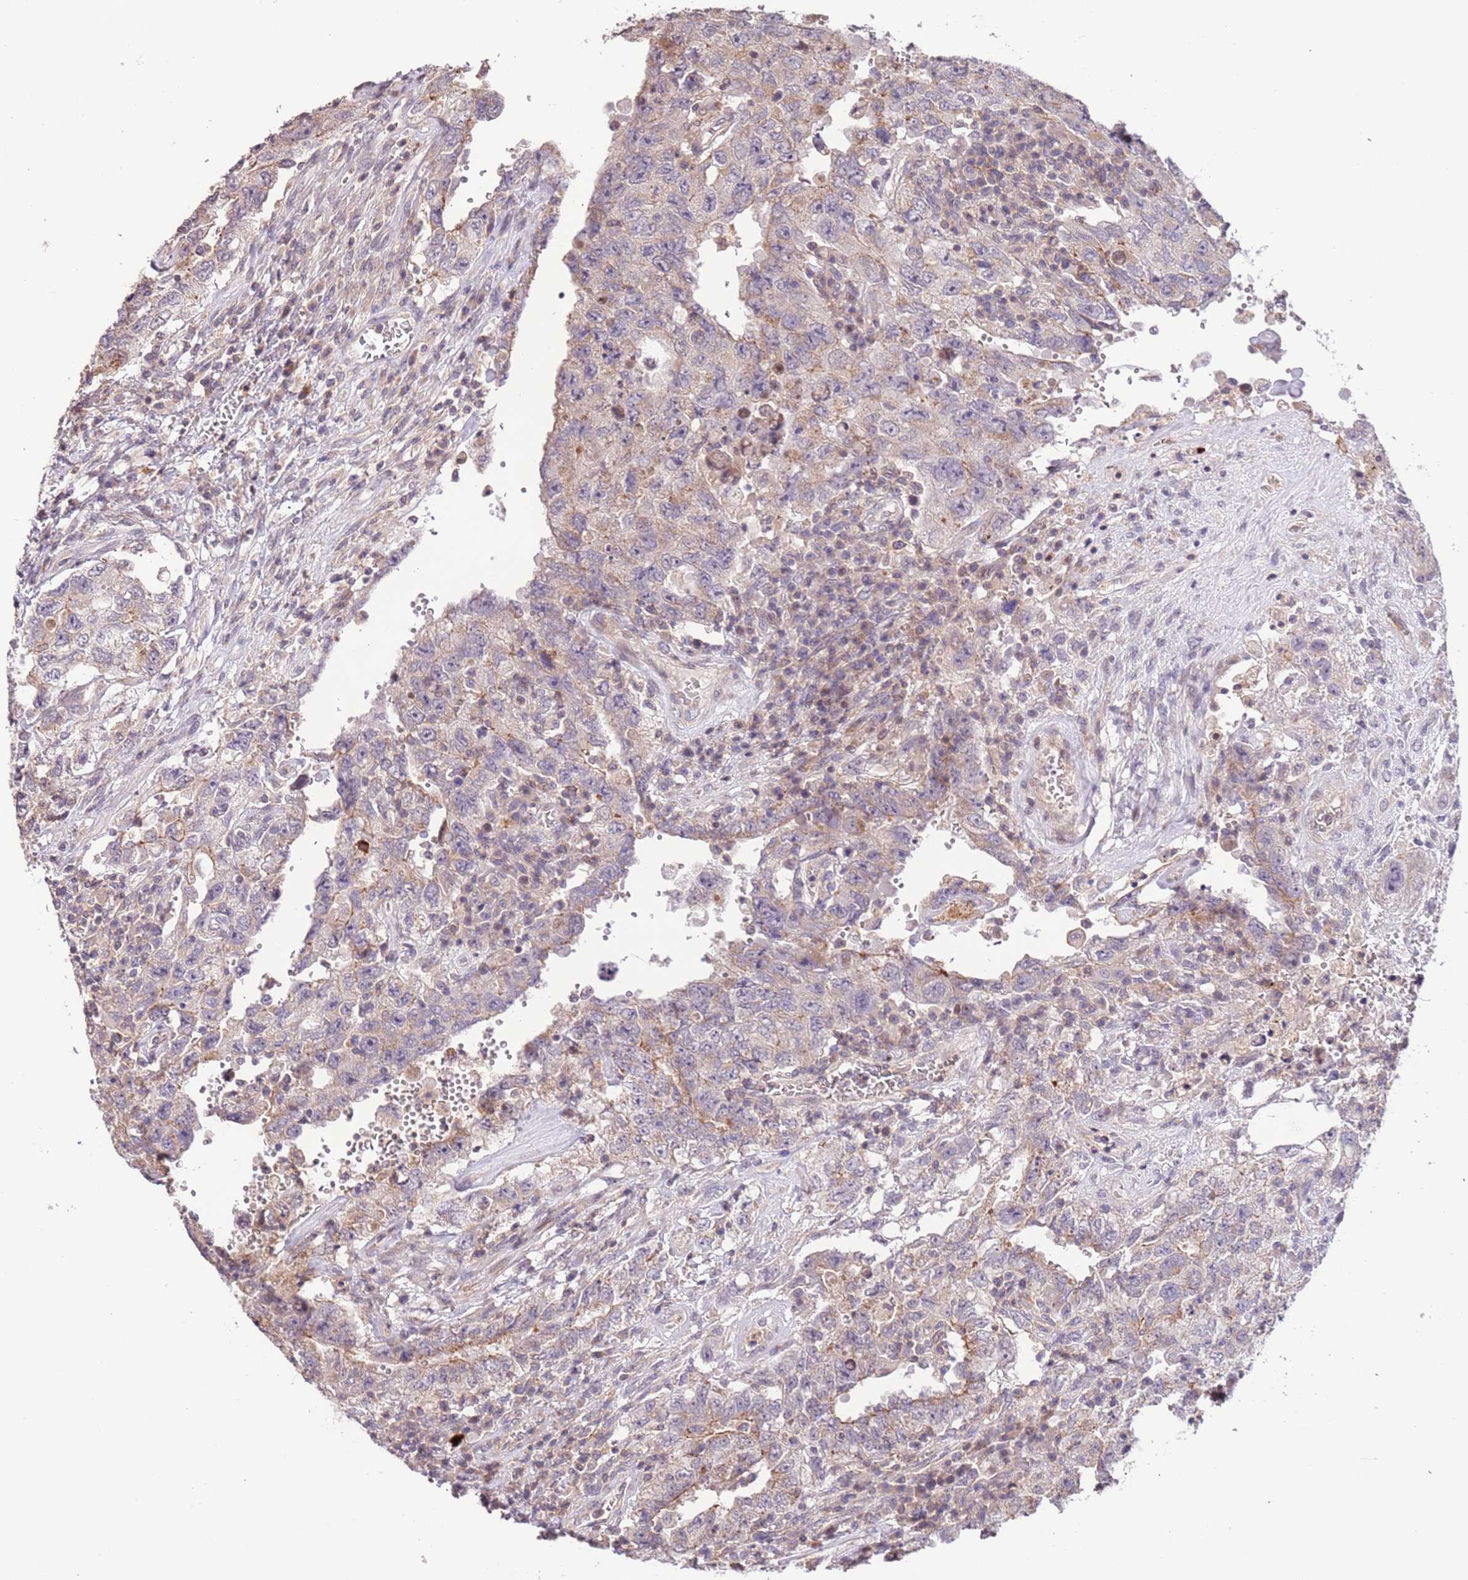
{"staining": {"intensity": "weak", "quantity": "<25%", "location": "cytoplasmic/membranous"}, "tissue": "testis cancer", "cell_type": "Tumor cells", "image_type": "cancer", "snomed": [{"axis": "morphology", "description": "Carcinoma, Embryonal, NOS"}, {"axis": "topography", "description": "Testis"}], "caption": "A high-resolution image shows IHC staining of testis embryonal carcinoma, which reveals no significant positivity in tumor cells.", "gene": "SLC16A4", "patient": {"sex": "male", "age": 26}}